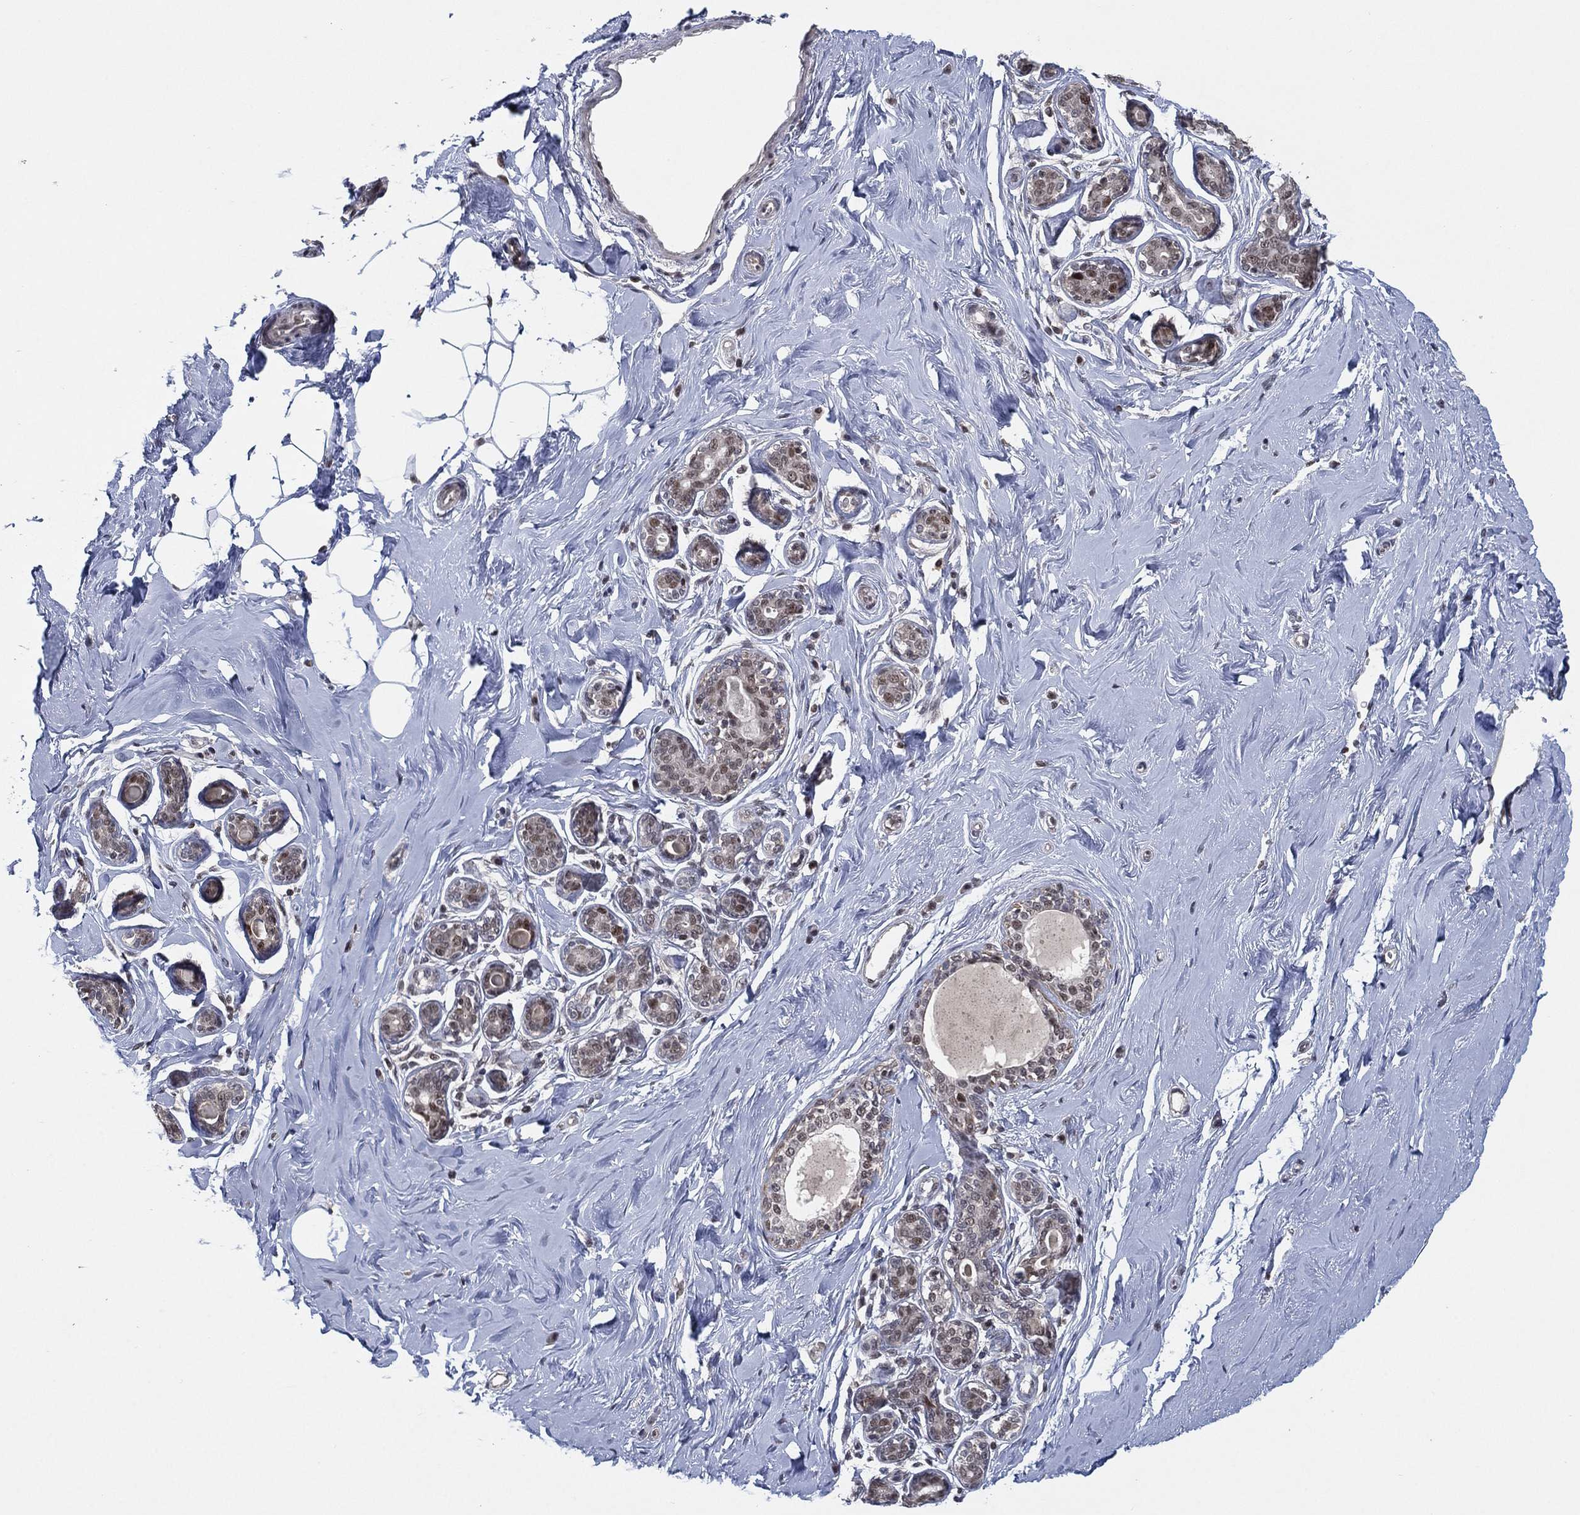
{"staining": {"intensity": "negative", "quantity": "none", "location": "none"}, "tissue": "breast", "cell_type": "Adipocytes", "image_type": "normal", "snomed": [{"axis": "morphology", "description": "Normal tissue, NOS"}, {"axis": "topography", "description": "Skin"}, {"axis": "topography", "description": "Breast"}], "caption": "A histopathology image of breast stained for a protein exhibits no brown staining in adipocytes. (Brightfield microscopy of DAB (3,3'-diaminobenzidine) immunohistochemistry at high magnification).", "gene": "DGCR8", "patient": {"sex": "female", "age": 43}}